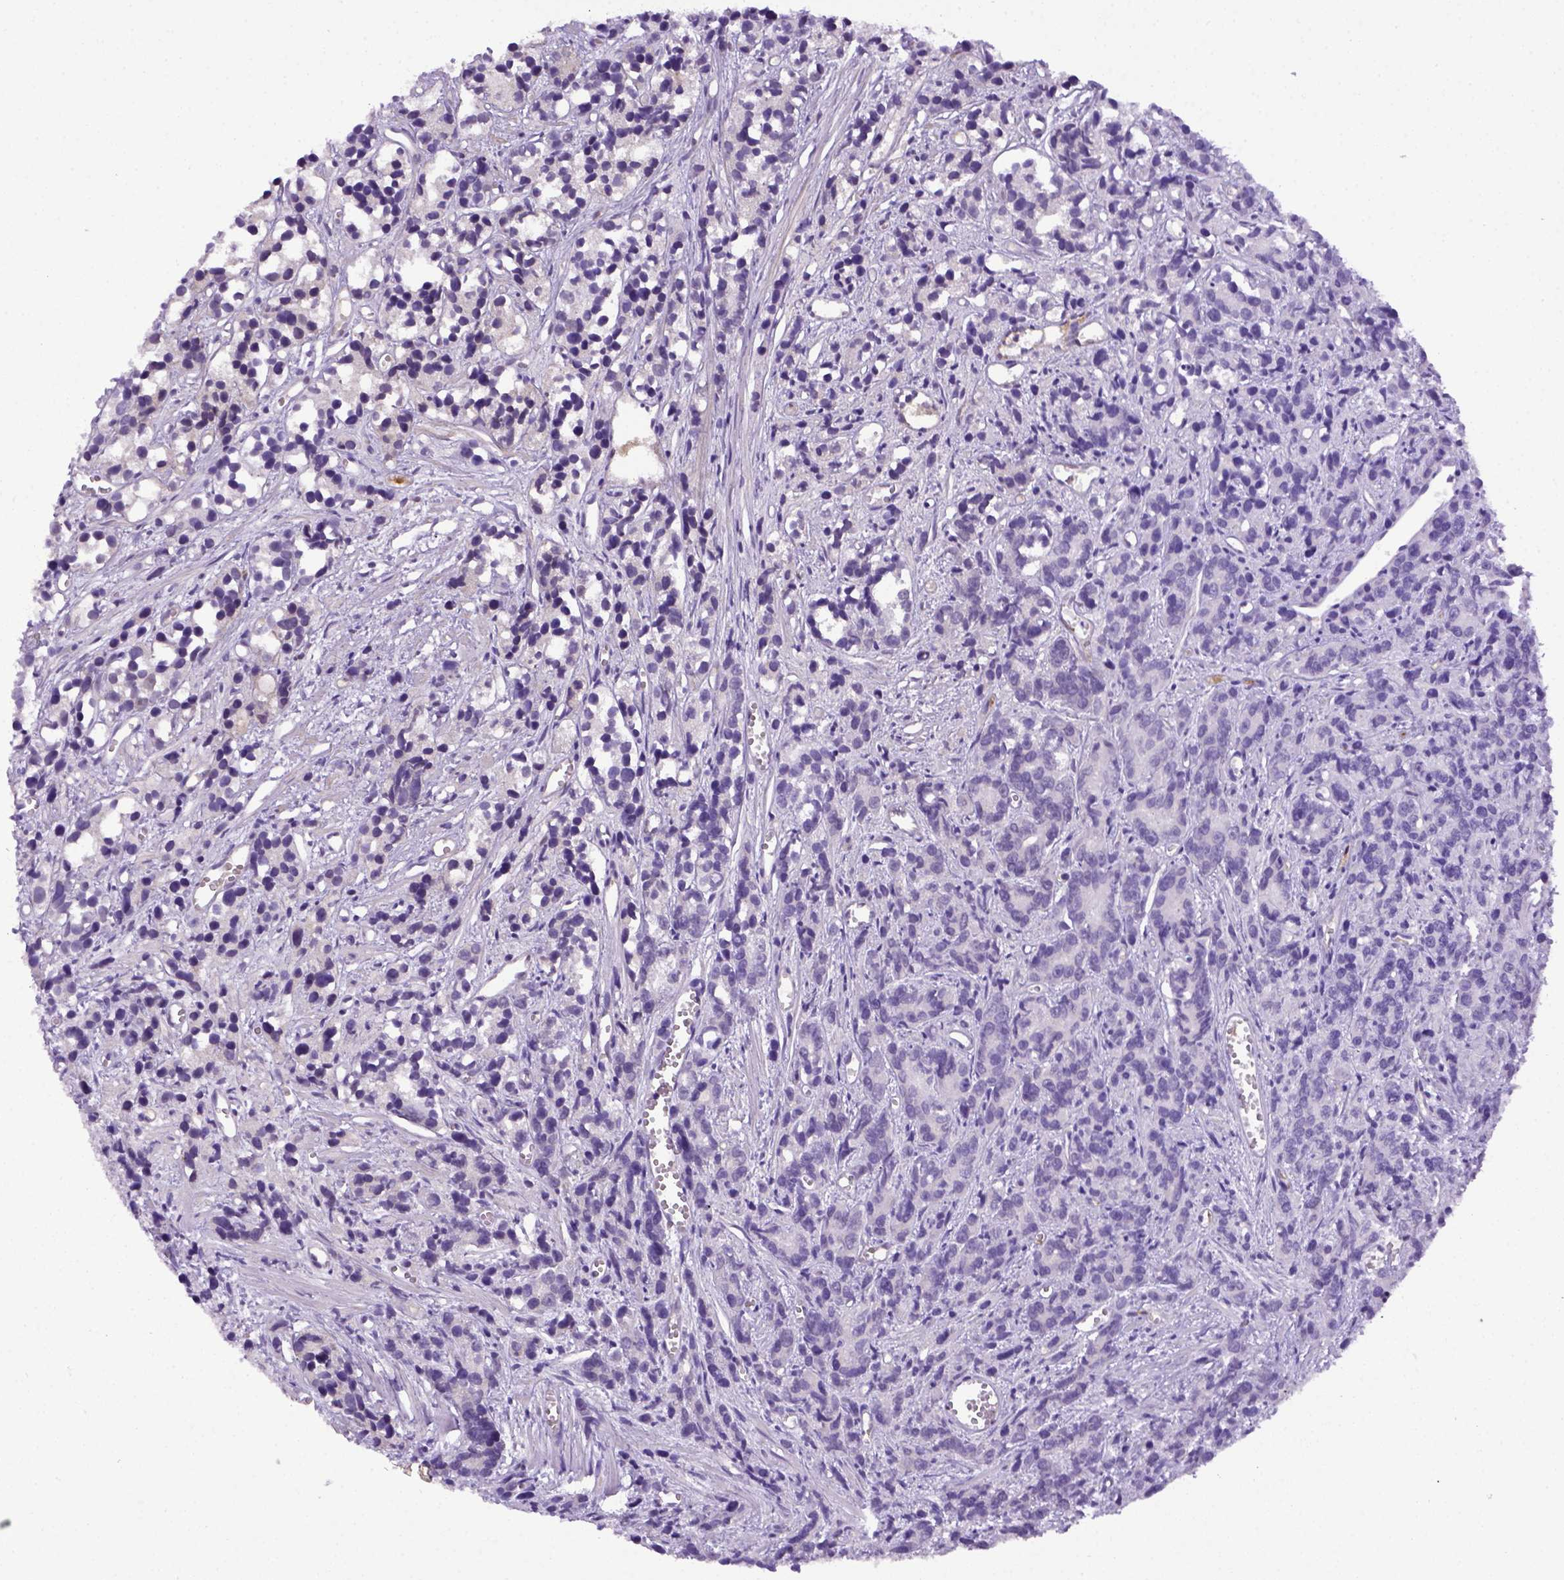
{"staining": {"intensity": "negative", "quantity": "none", "location": "none"}, "tissue": "prostate cancer", "cell_type": "Tumor cells", "image_type": "cancer", "snomed": [{"axis": "morphology", "description": "Adenocarcinoma, High grade"}, {"axis": "topography", "description": "Prostate"}], "caption": "Immunohistochemistry histopathology image of prostate cancer stained for a protein (brown), which demonstrates no expression in tumor cells. The staining was performed using DAB to visualize the protein expression in brown, while the nuclei were stained in blue with hematoxylin (Magnification: 20x).", "gene": "ITIH4", "patient": {"sex": "male", "age": 77}}